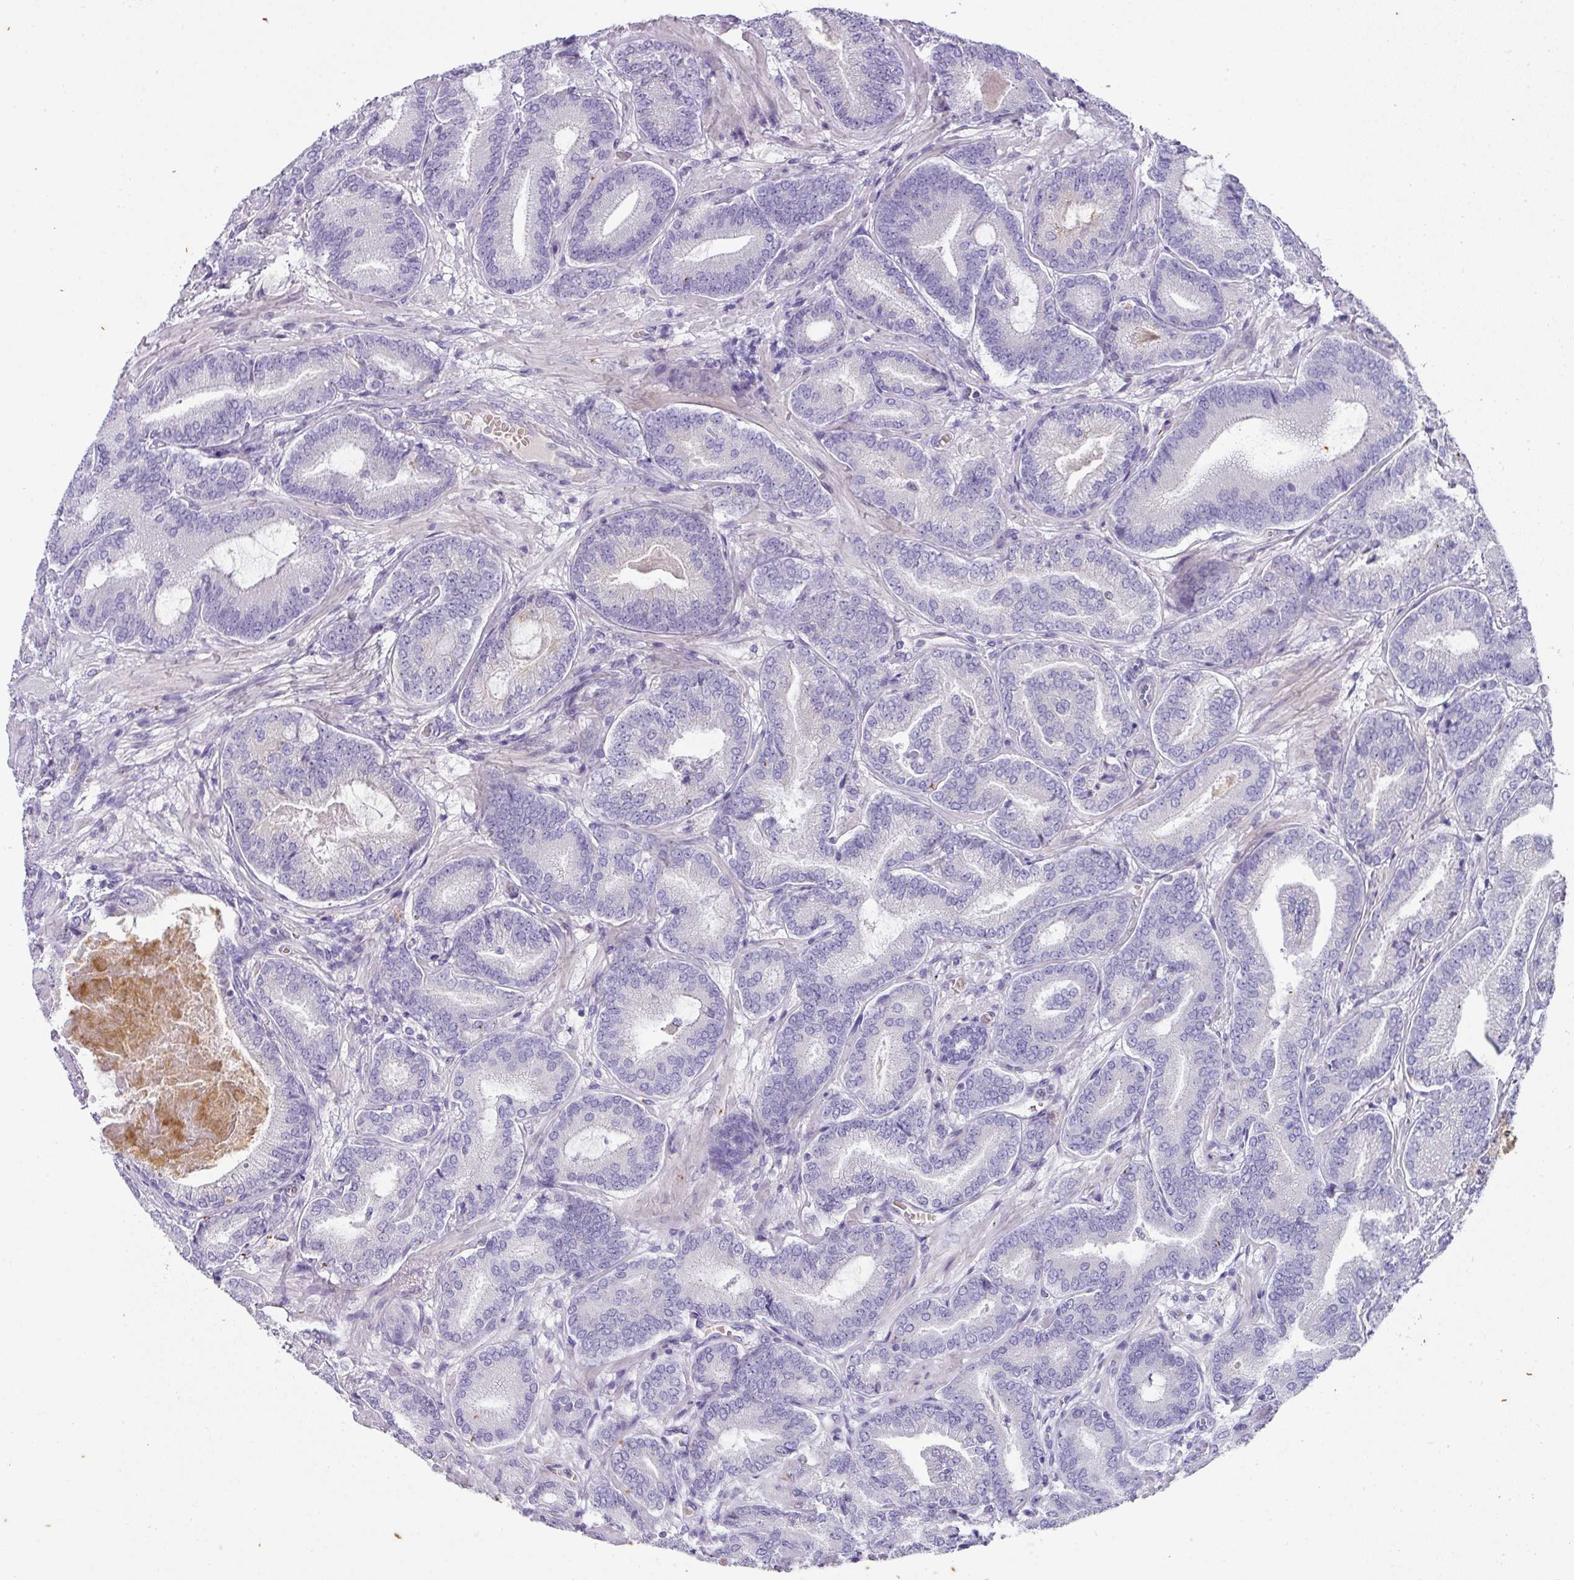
{"staining": {"intensity": "negative", "quantity": "none", "location": "none"}, "tissue": "prostate cancer", "cell_type": "Tumor cells", "image_type": "cancer", "snomed": [{"axis": "morphology", "description": "Adenocarcinoma, Low grade"}, {"axis": "topography", "description": "Prostate and seminal vesicle, NOS"}], "caption": "The image displays no staining of tumor cells in prostate cancer (low-grade adenocarcinoma).", "gene": "OR52N1", "patient": {"sex": "male", "age": 61}}